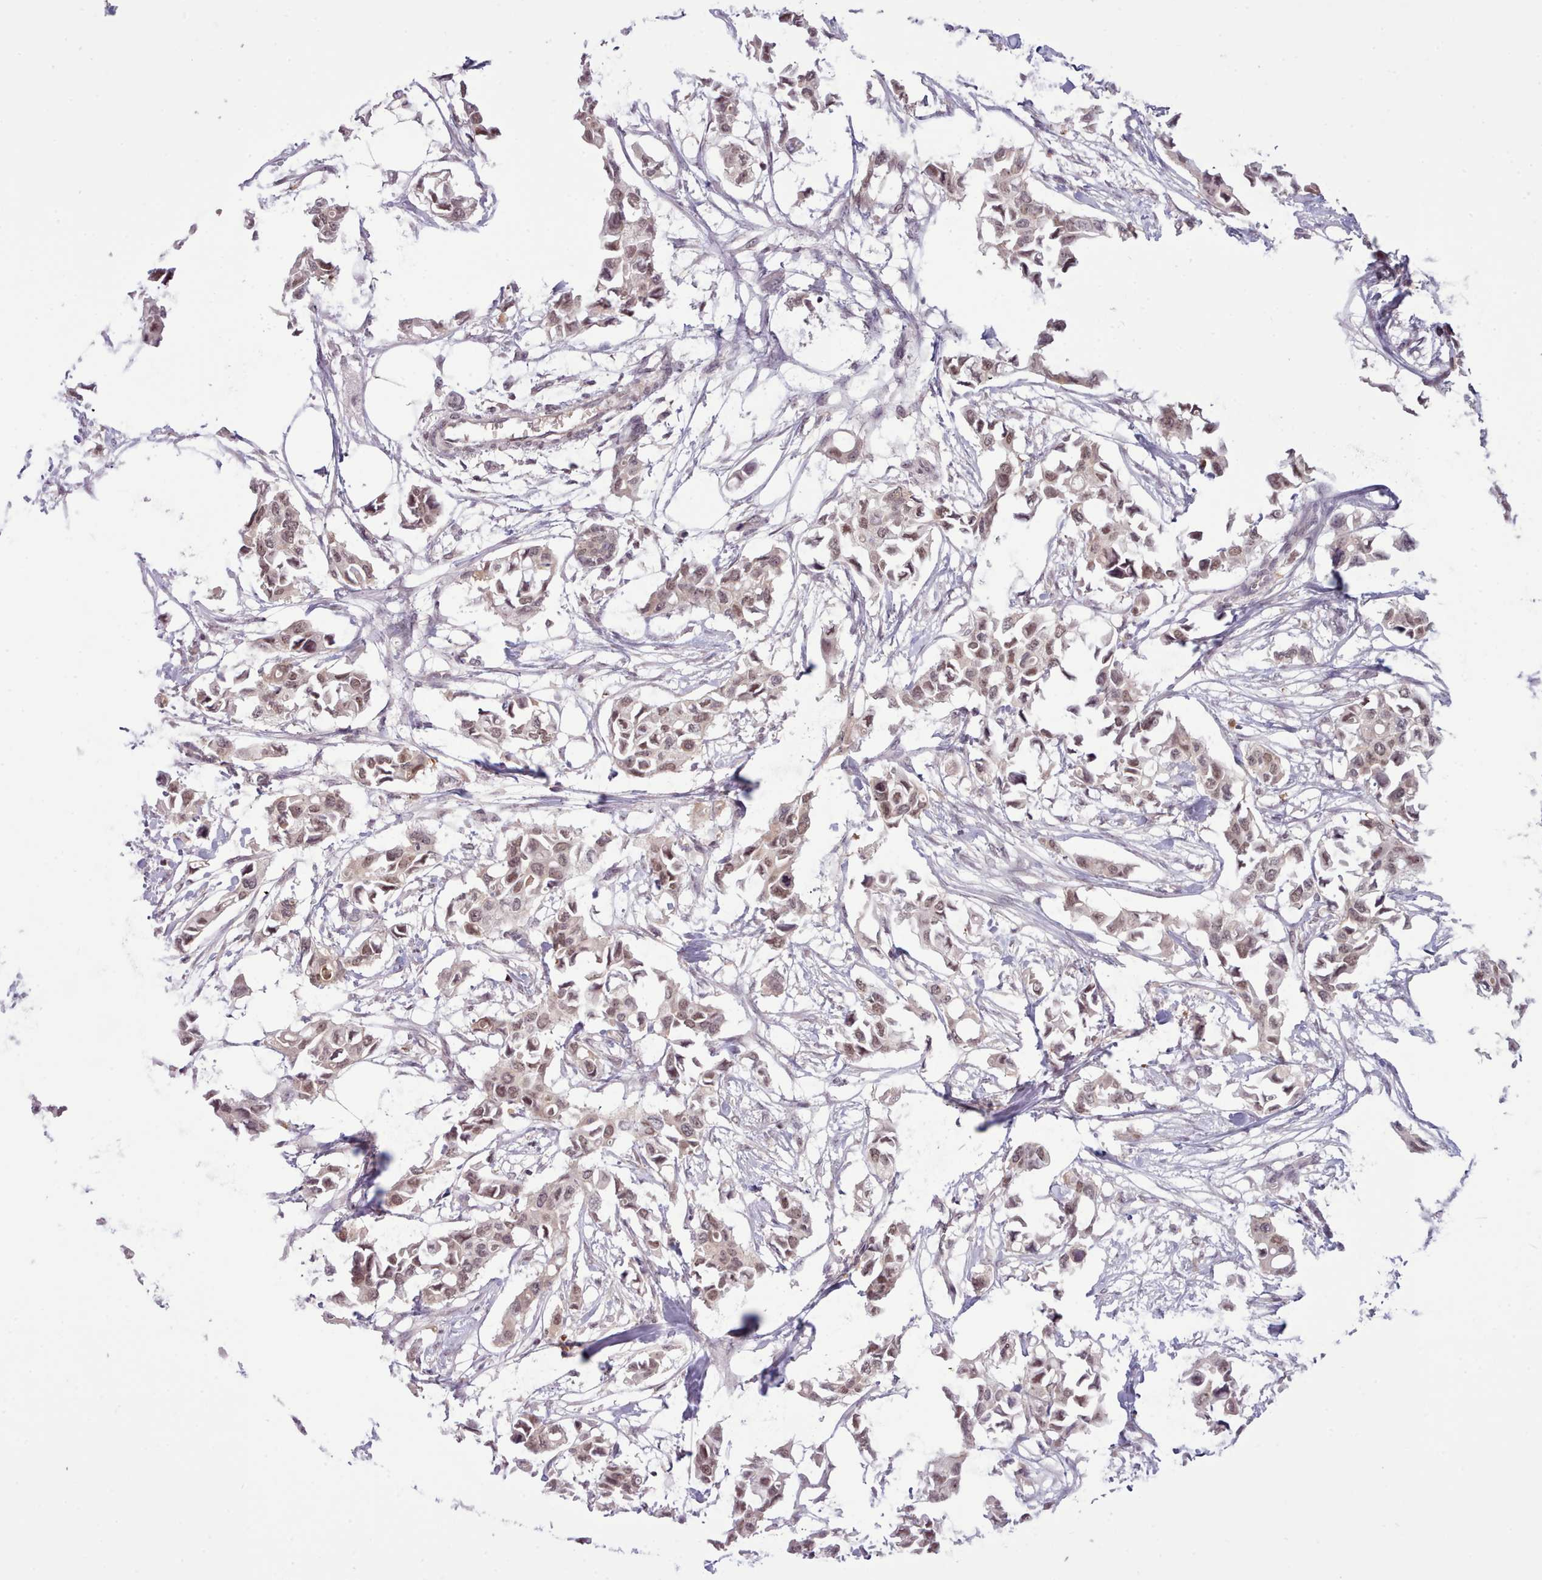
{"staining": {"intensity": "weak", "quantity": ">75%", "location": "nuclear"}, "tissue": "breast cancer", "cell_type": "Tumor cells", "image_type": "cancer", "snomed": [{"axis": "morphology", "description": "Duct carcinoma"}, {"axis": "topography", "description": "Breast"}], "caption": "This micrograph demonstrates immunohistochemistry staining of breast cancer (intraductal carcinoma), with low weak nuclear staining in about >75% of tumor cells.", "gene": "ARL17A", "patient": {"sex": "female", "age": 41}}